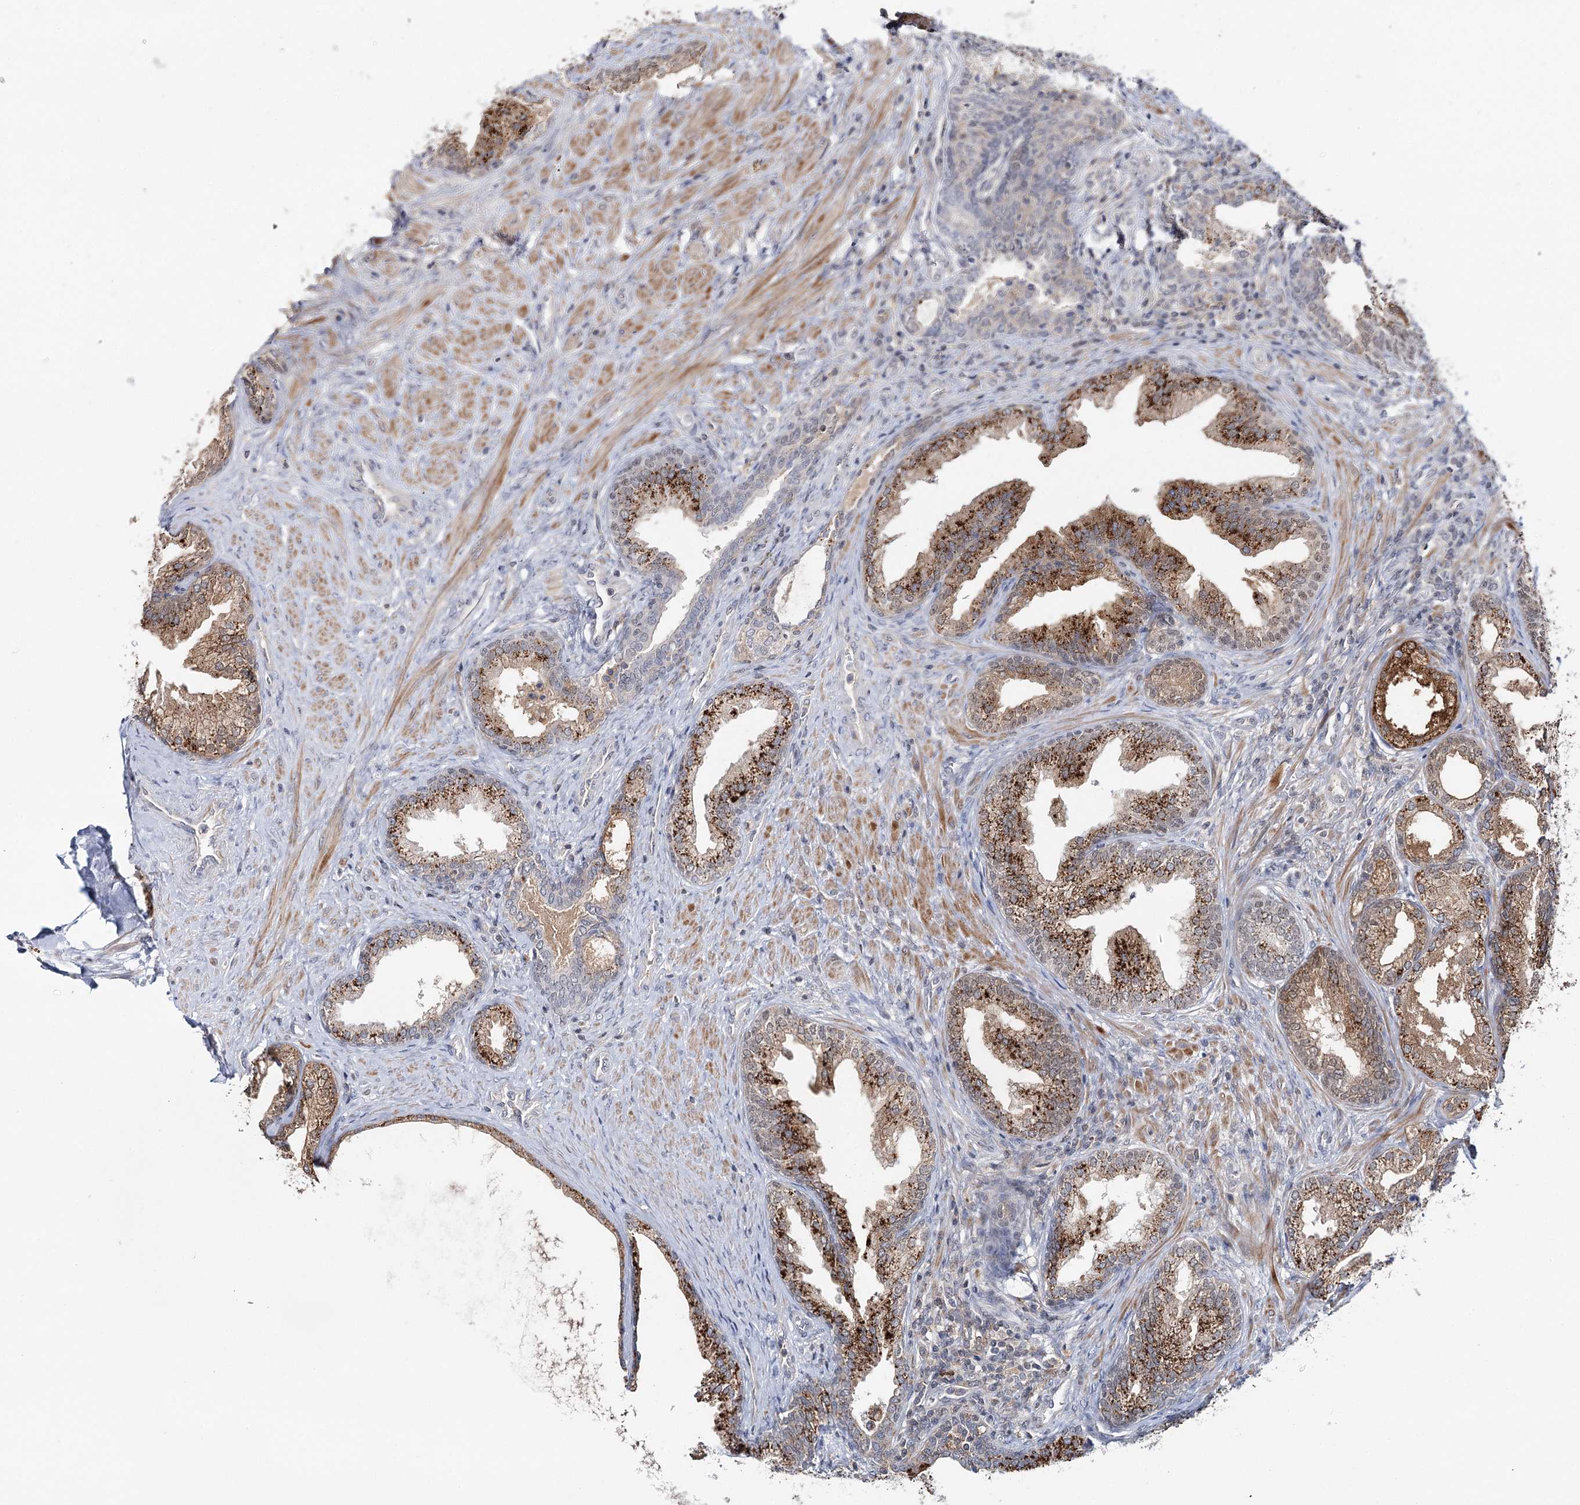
{"staining": {"intensity": "strong", "quantity": "<25%", "location": "cytoplasmic/membranous"}, "tissue": "prostate", "cell_type": "Glandular cells", "image_type": "normal", "snomed": [{"axis": "morphology", "description": "Normal tissue, NOS"}, {"axis": "topography", "description": "Prostate"}], "caption": "Immunohistochemistry micrograph of normal human prostate stained for a protein (brown), which shows medium levels of strong cytoplasmic/membranous positivity in approximately <25% of glandular cells.", "gene": "ZC3H8", "patient": {"sex": "male", "age": 76}}